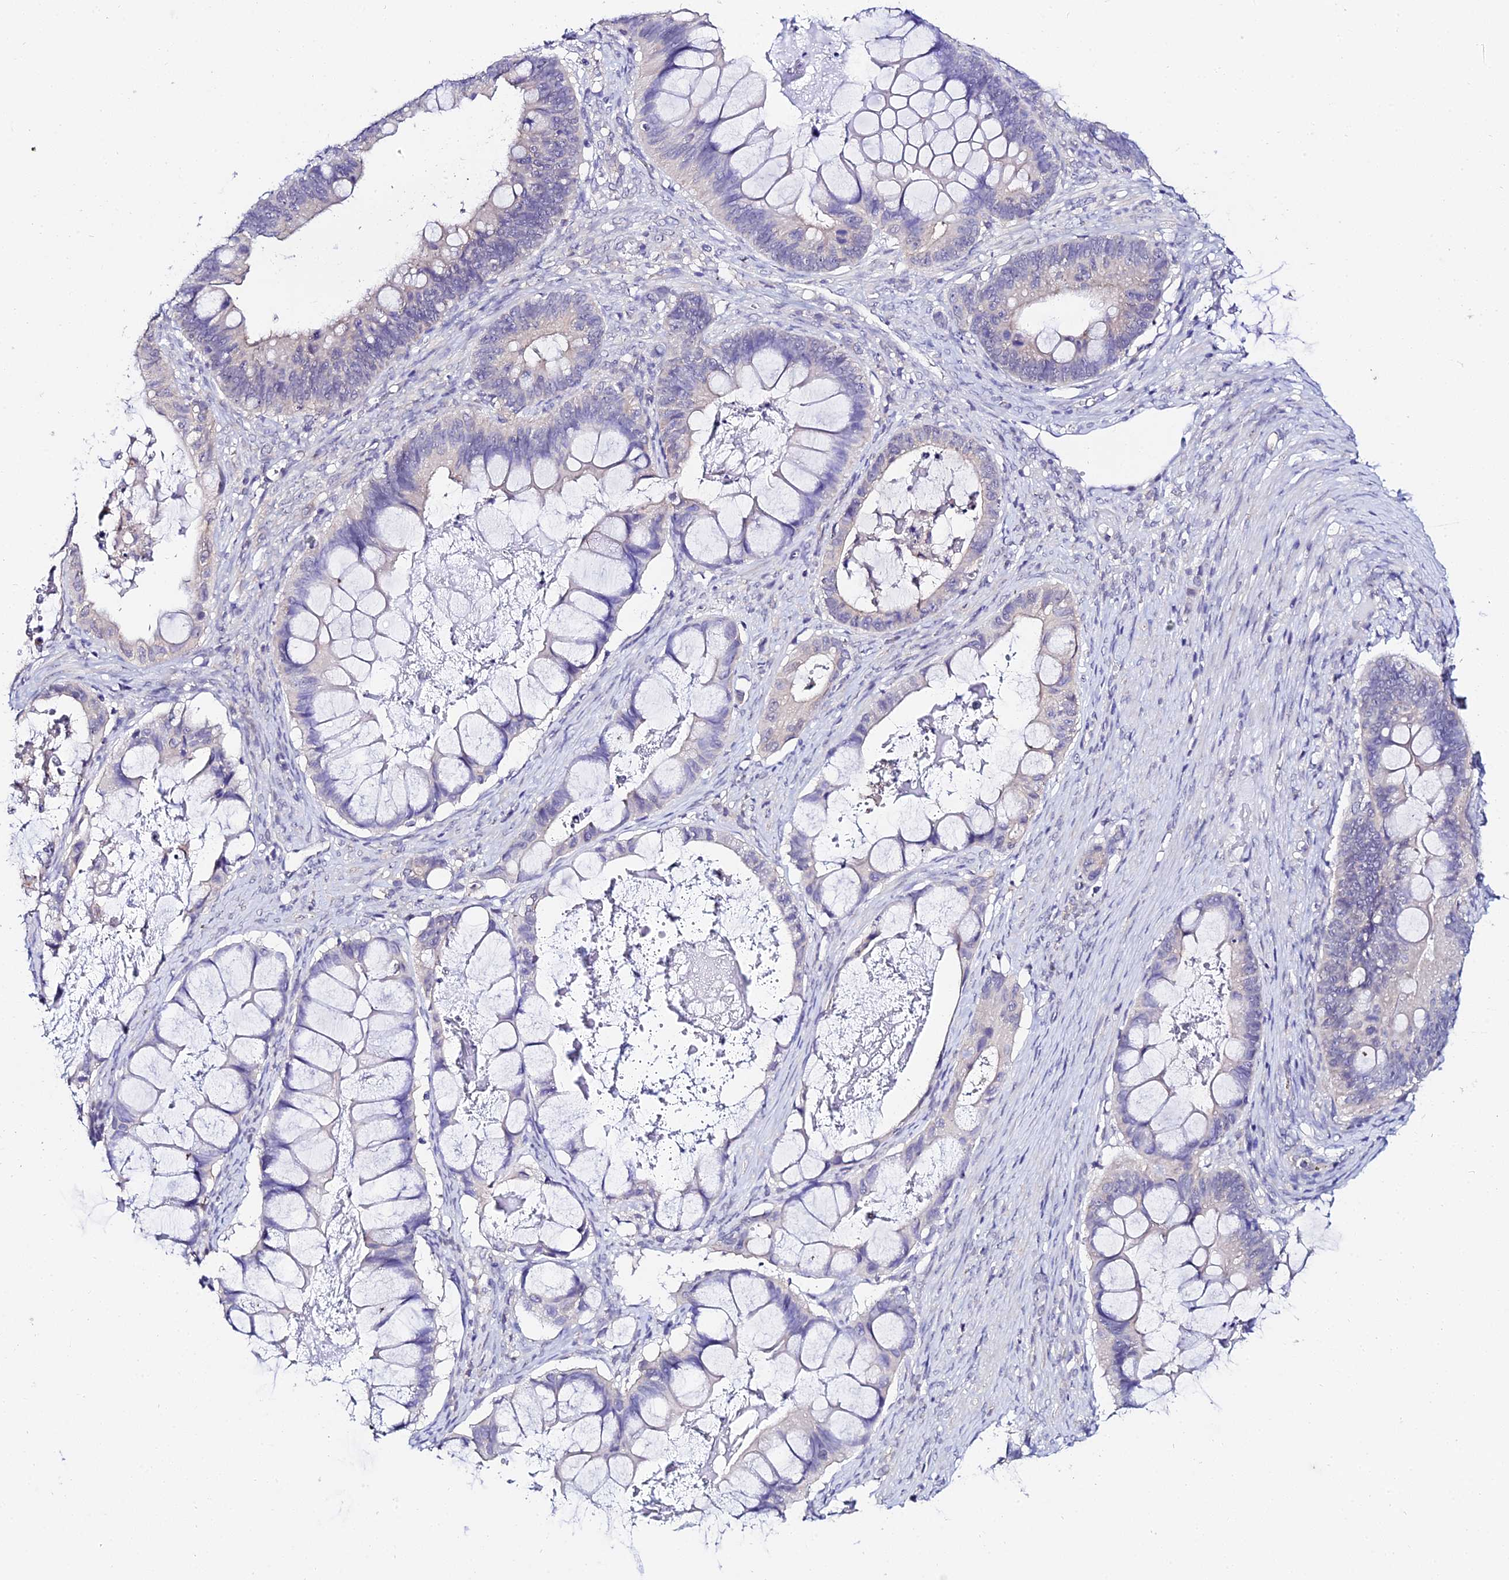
{"staining": {"intensity": "negative", "quantity": "none", "location": "none"}, "tissue": "ovarian cancer", "cell_type": "Tumor cells", "image_type": "cancer", "snomed": [{"axis": "morphology", "description": "Cystadenocarcinoma, mucinous, NOS"}, {"axis": "topography", "description": "Ovary"}], "caption": "Protein analysis of ovarian cancer demonstrates no significant expression in tumor cells. (DAB (3,3'-diaminobenzidine) immunohistochemistry with hematoxylin counter stain).", "gene": "ATG16L2", "patient": {"sex": "female", "age": 61}}